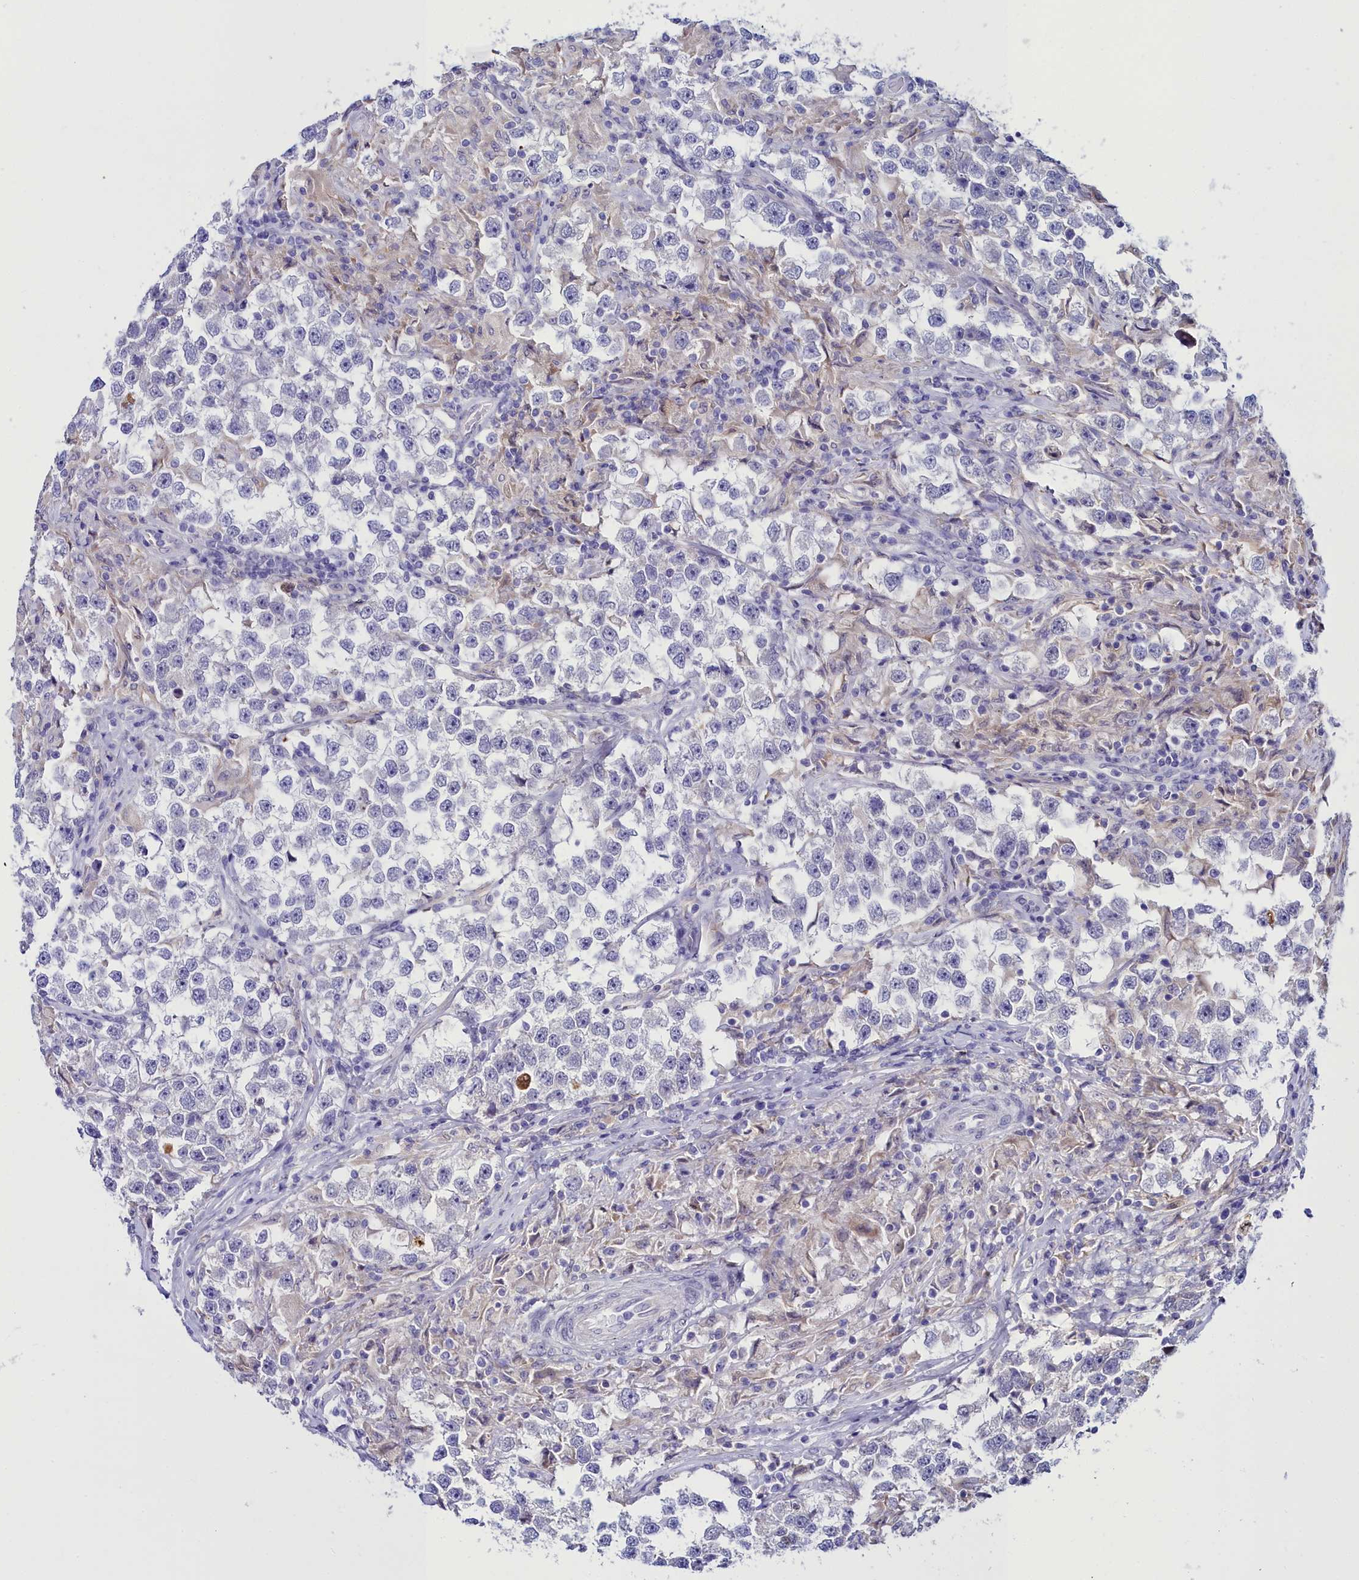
{"staining": {"intensity": "negative", "quantity": "none", "location": "none"}, "tissue": "testis cancer", "cell_type": "Tumor cells", "image_type": "cancer", "snomed": [{"axis": "morphology", "description": "Seminoma, NOS"}, {"axis": "topography", "description": "Testis"}], "caption": "Human testis cancer stained for a protein using immunohistochemistry (IHC) displays no positivity in tumor cells.", "gene": "ELAPOR2", "patient": {"sex": "male", "age": 46}}